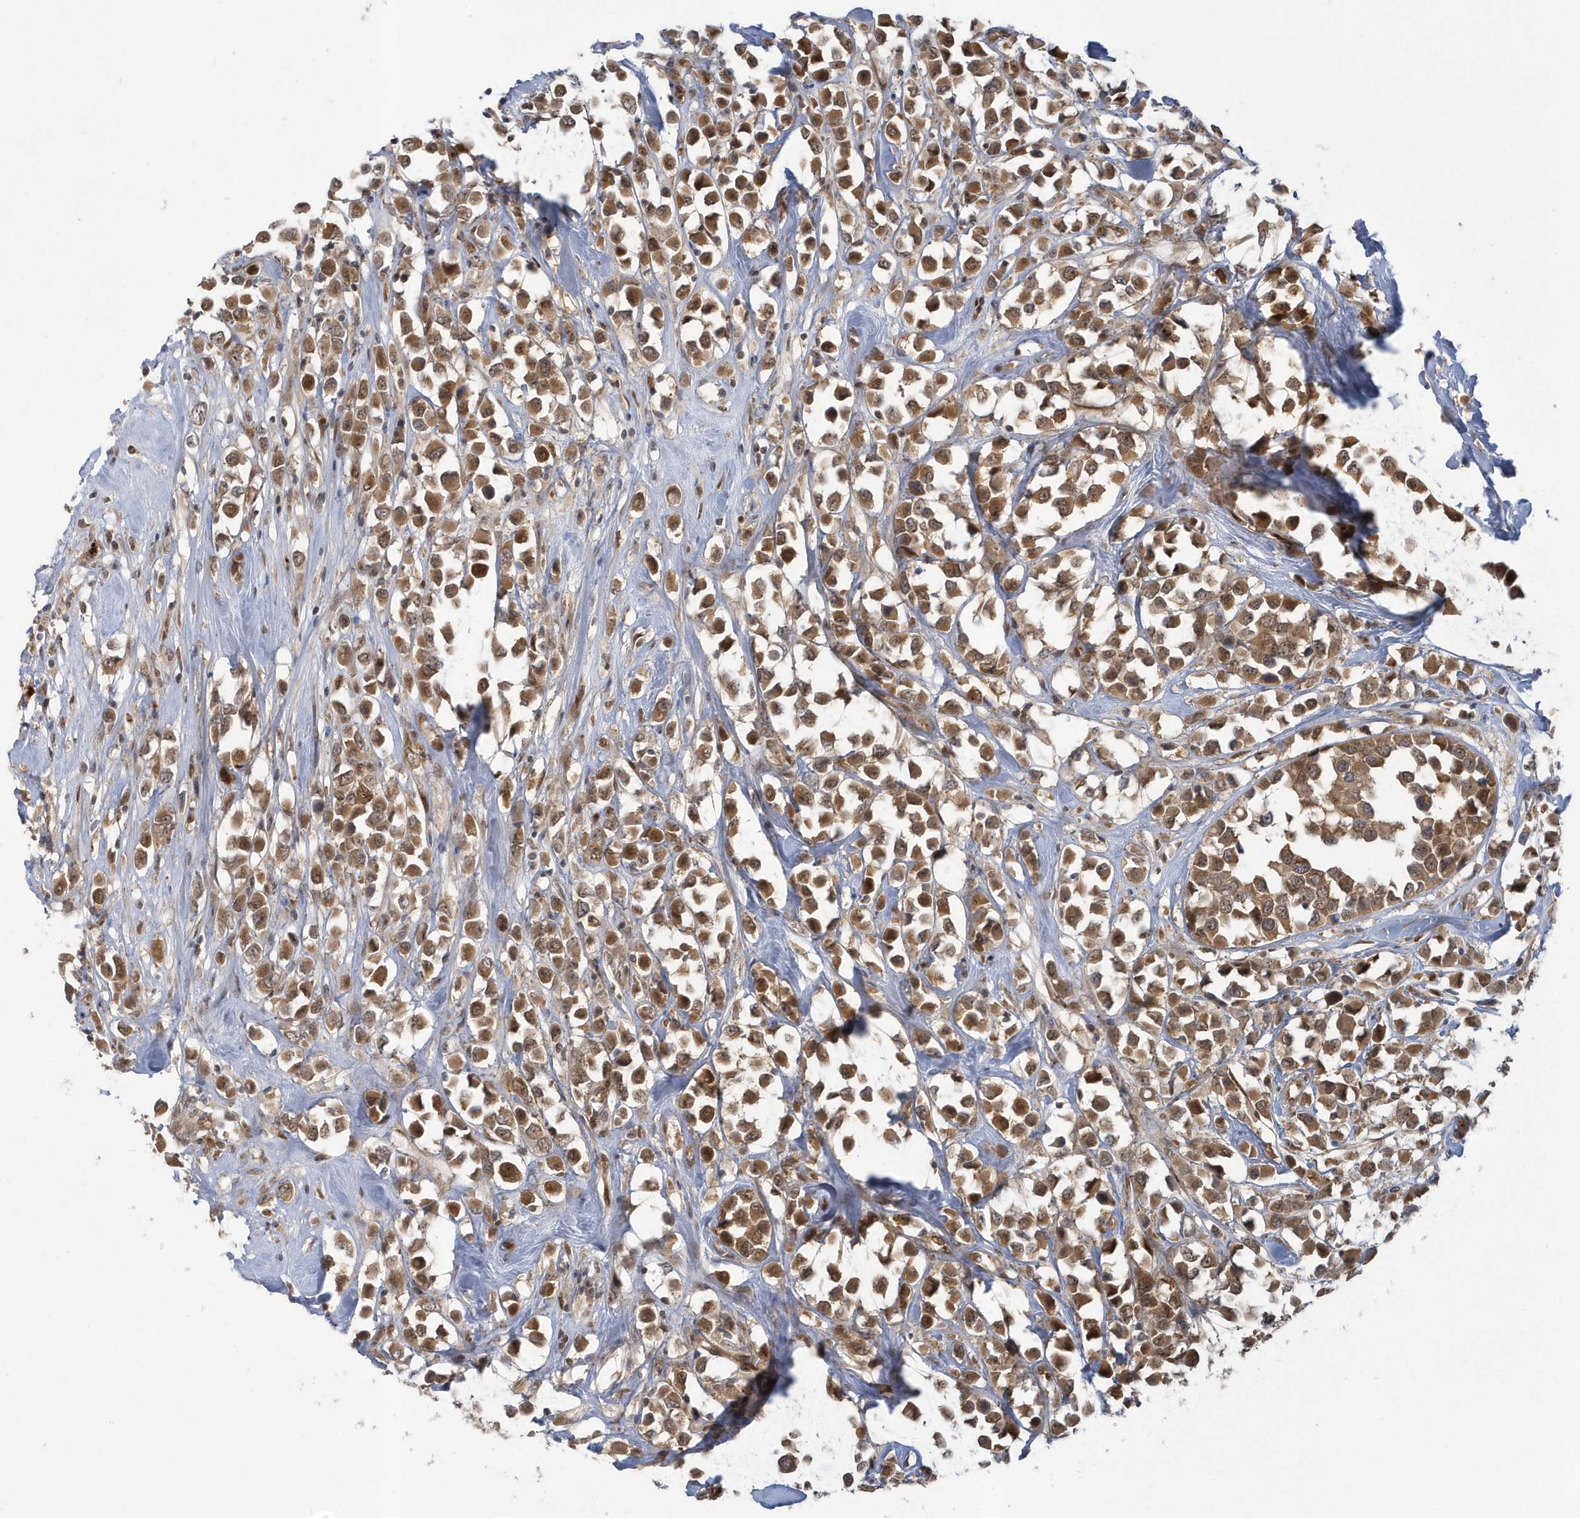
{"staining": {"intensity": "moderate", "quantity": ">75%", "location": "cytoplasmic/membranous"}, "tissue": "breast cancer", "cell_type": "Tumor cells", "image_type": "cancer", "snomed": [{"axis": "morphology", "description": "Duct carcinoma"}, {"axis": "topography", "description": "Breast"}], "caption": "High-magnification brightfield microscopy of breast infiltrating ductal carcinoma stained with DAB (3,3'-diaminobenzidine) (brown) and counterstained with hematoxylin (blue). tumor cells exhibit moderate cytoplasmic/membranous positivity is appreciated in about>75% of cells. The protein of interest is shown in brown color, while the nuclei are stained blue.", "gene": "ATG4A", "patient": {"sex": "female", "age": 61}}